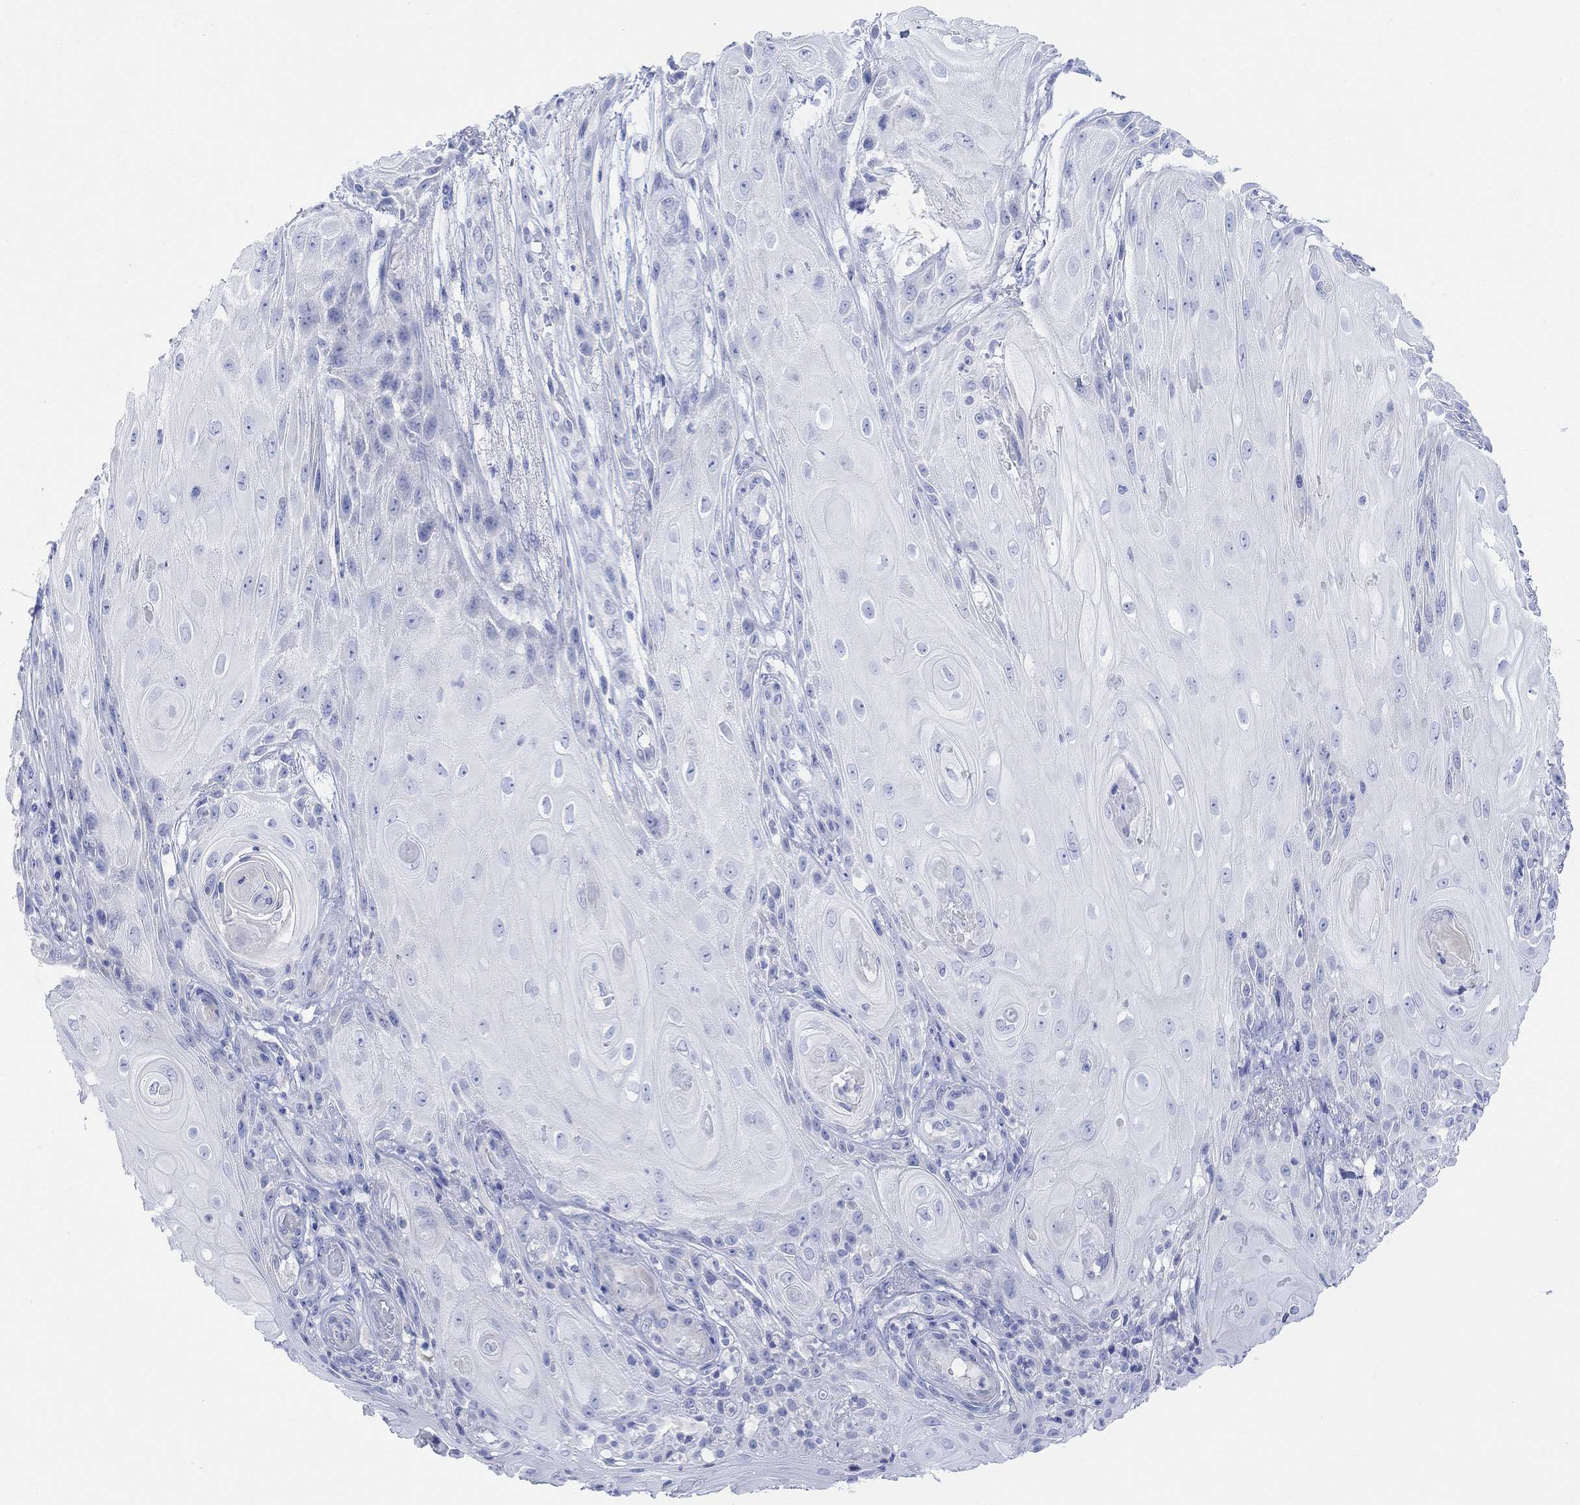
{"staining": {"intensity": "negative", "quantity": "none", "location": "none"}, "tissue": "skin cancer", "cell_type": "Tumor cells", "image_type": "cancer", "snomed": [{"axis": "morphology", "description": "Squamous cell carcinoma, NOS"}, {"axis": "topography", "description": "Skin"}], "caption": "An image of skin cancer stained for a protein demonstrates no brown staining in tumor cells.", "gene": "GNG13", "patient": {"sex": "male", "age": 62}}